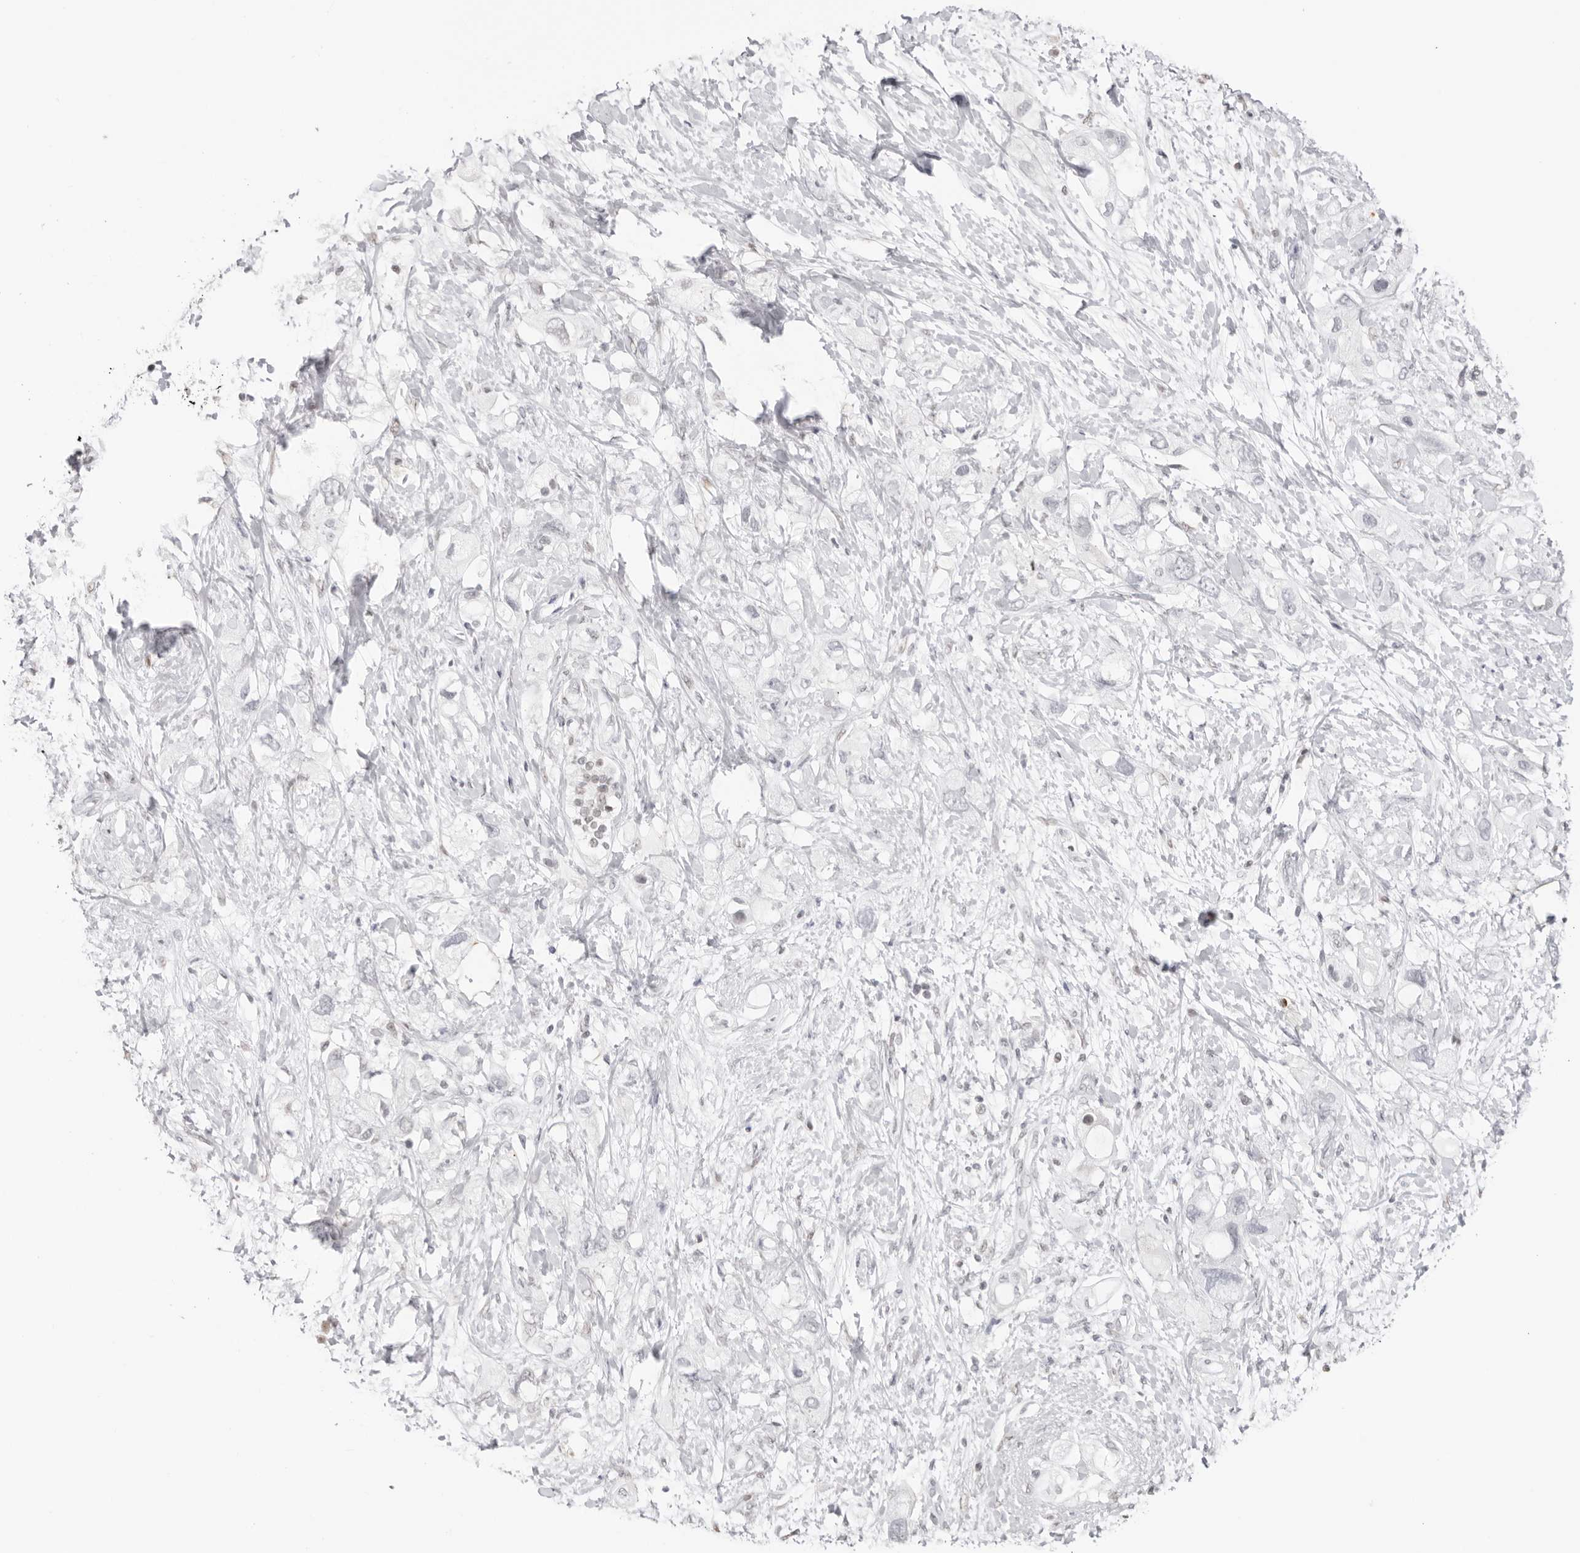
{"staining": {"intensity": "negative", "quantity": "none", "location": "none"}, "tissue": "pancreatic cancer", "cell_type": "Tumor cells", "image_type": "cancer", "snomed": [{"axis": "morphology", "description": "Adenocarcinoma, NOS"}, {"axis": "topography", "description": "Pancreas"}], "caption": "The IHC photomicrograph has no significant expression in tumor cells of pancreatic adenocarcinoma tissue.", "gene": "RNF146", "patient": {"sex": "female", "age": 56}}